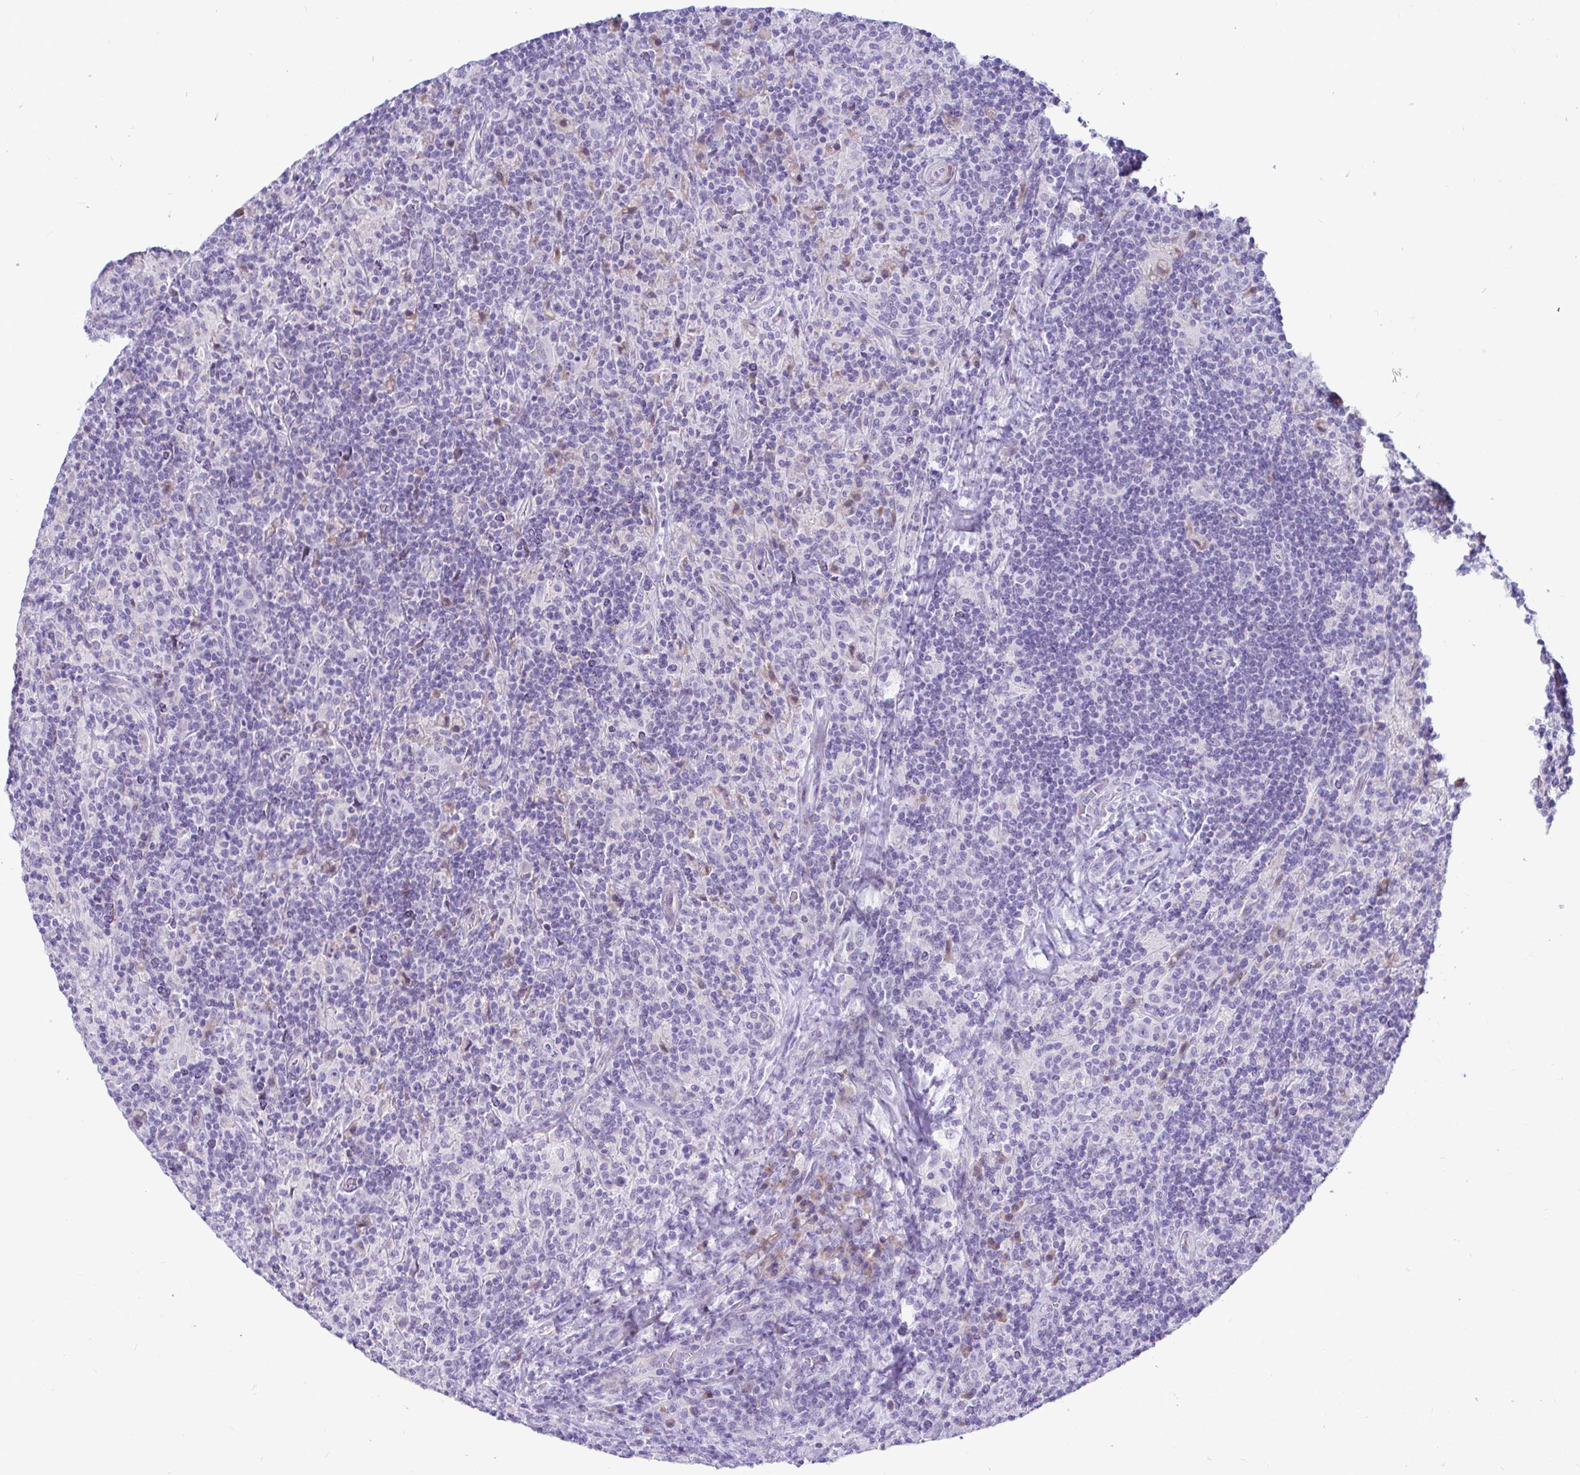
{"staining": {"intensity": "negative", "quantity": "none", "location": "none"}, "tissue": "lymphoma", "cell_type": "Tumor cells", "image_type": "cancer", "snomed": [{"axis": "morphology", "description": "Hodgkin's disease, NOS"}, {"axis": "topography", "description": "Lymph node"}], "caption": "Tumor cells show no significant protein expression in Hodgkin's disease.", "gene": "NBPF3", "patient": {"sex": "male", "age": 70}}